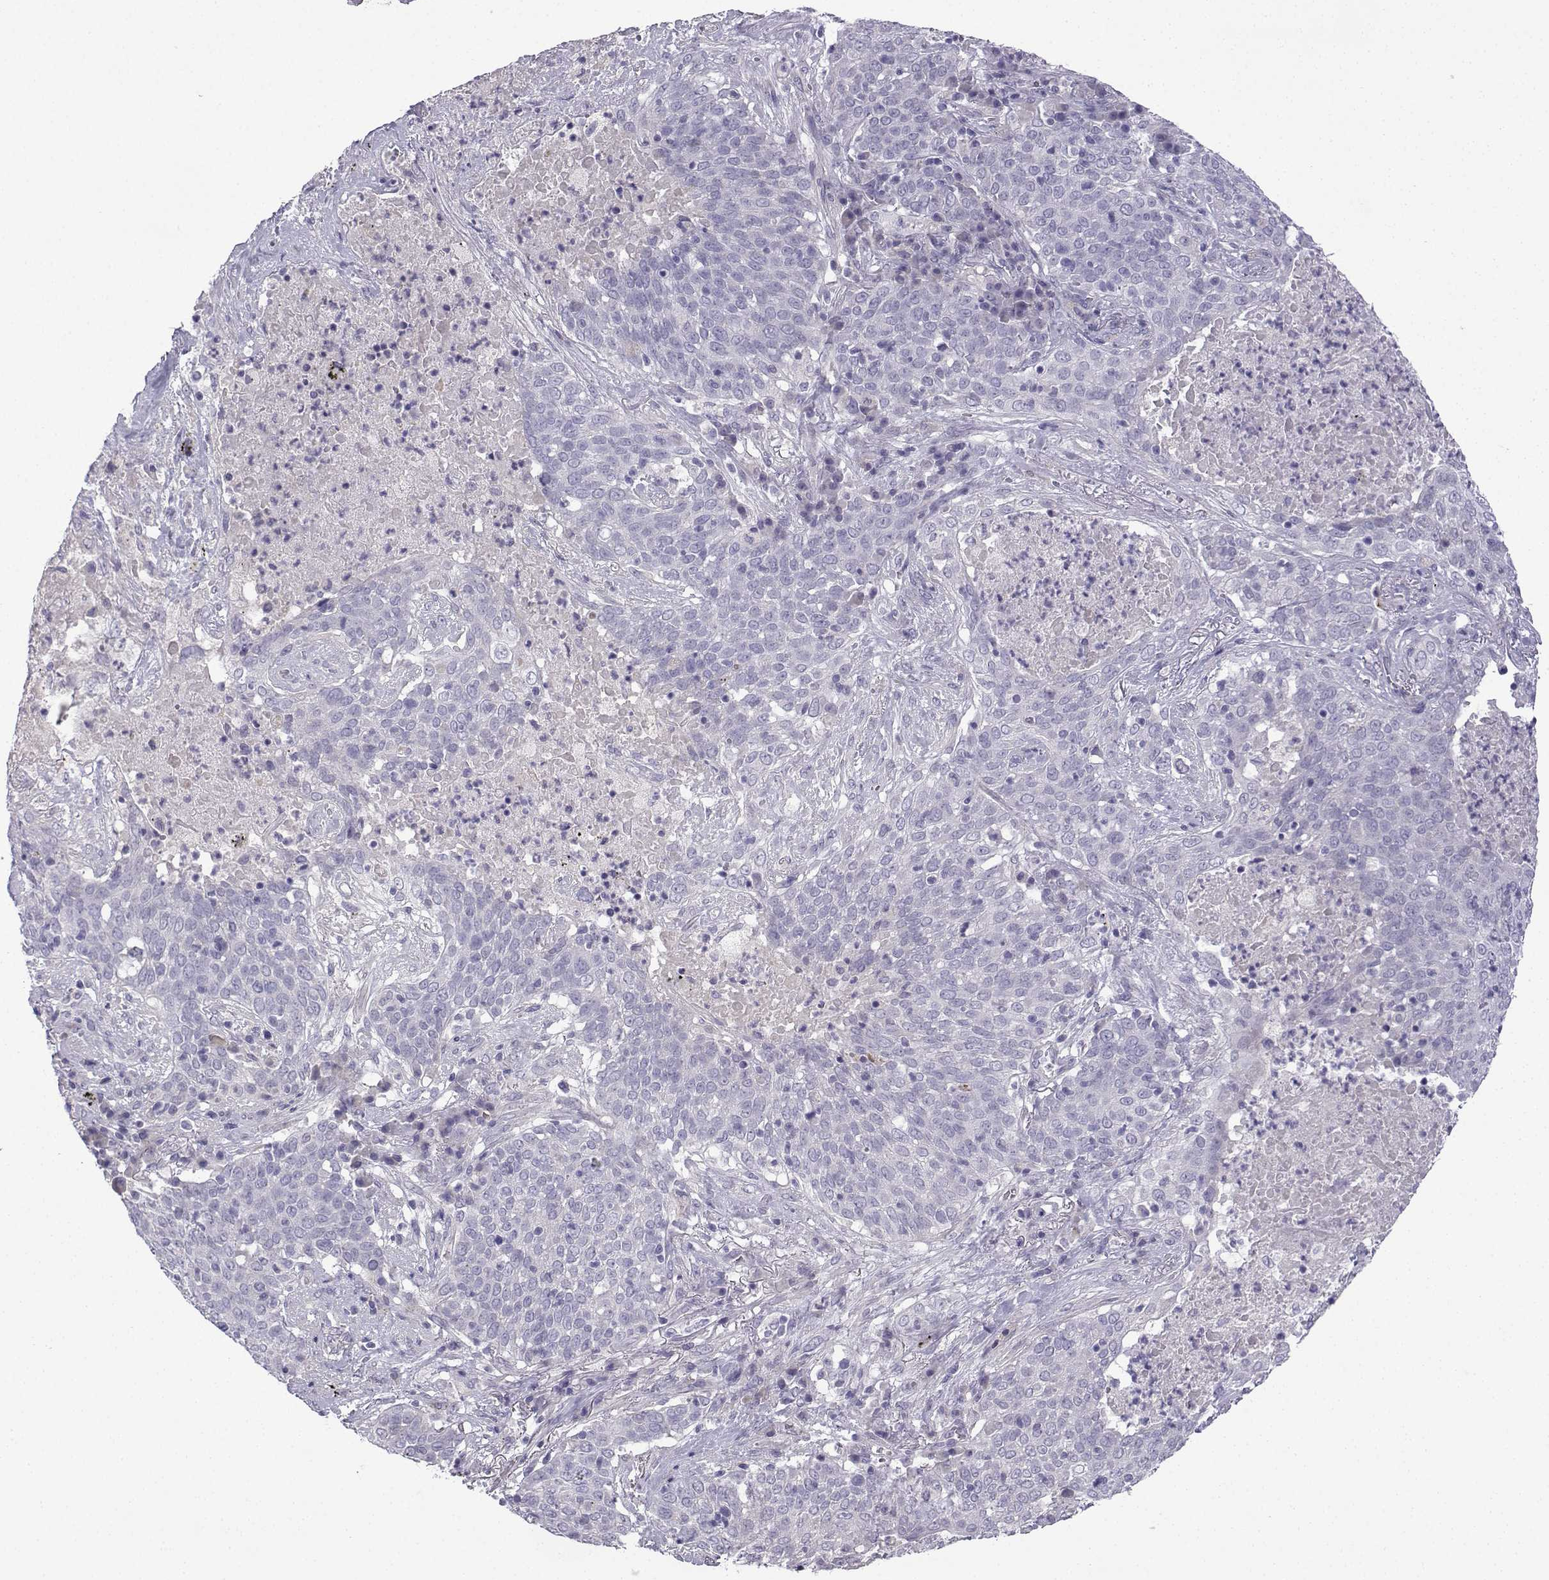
{"staining": {"intensity": "negative", "quantity": "none", "location": "none"}, "tissue": "lung cancer", "cell_type": "Tumor cells", "image_type": "cancer", "snomed": [{"axis": "morphology", "description": "Squamous cell carcinoma, NOS"}, {"axis": "topography", "description": "Lung"}], "caption": "The image demonstrates no significant positivity in tumor cells of lung squamous cell carcinoma.", "gene": "SPACA7", "patient": {"sex": "male", "age": 82}}